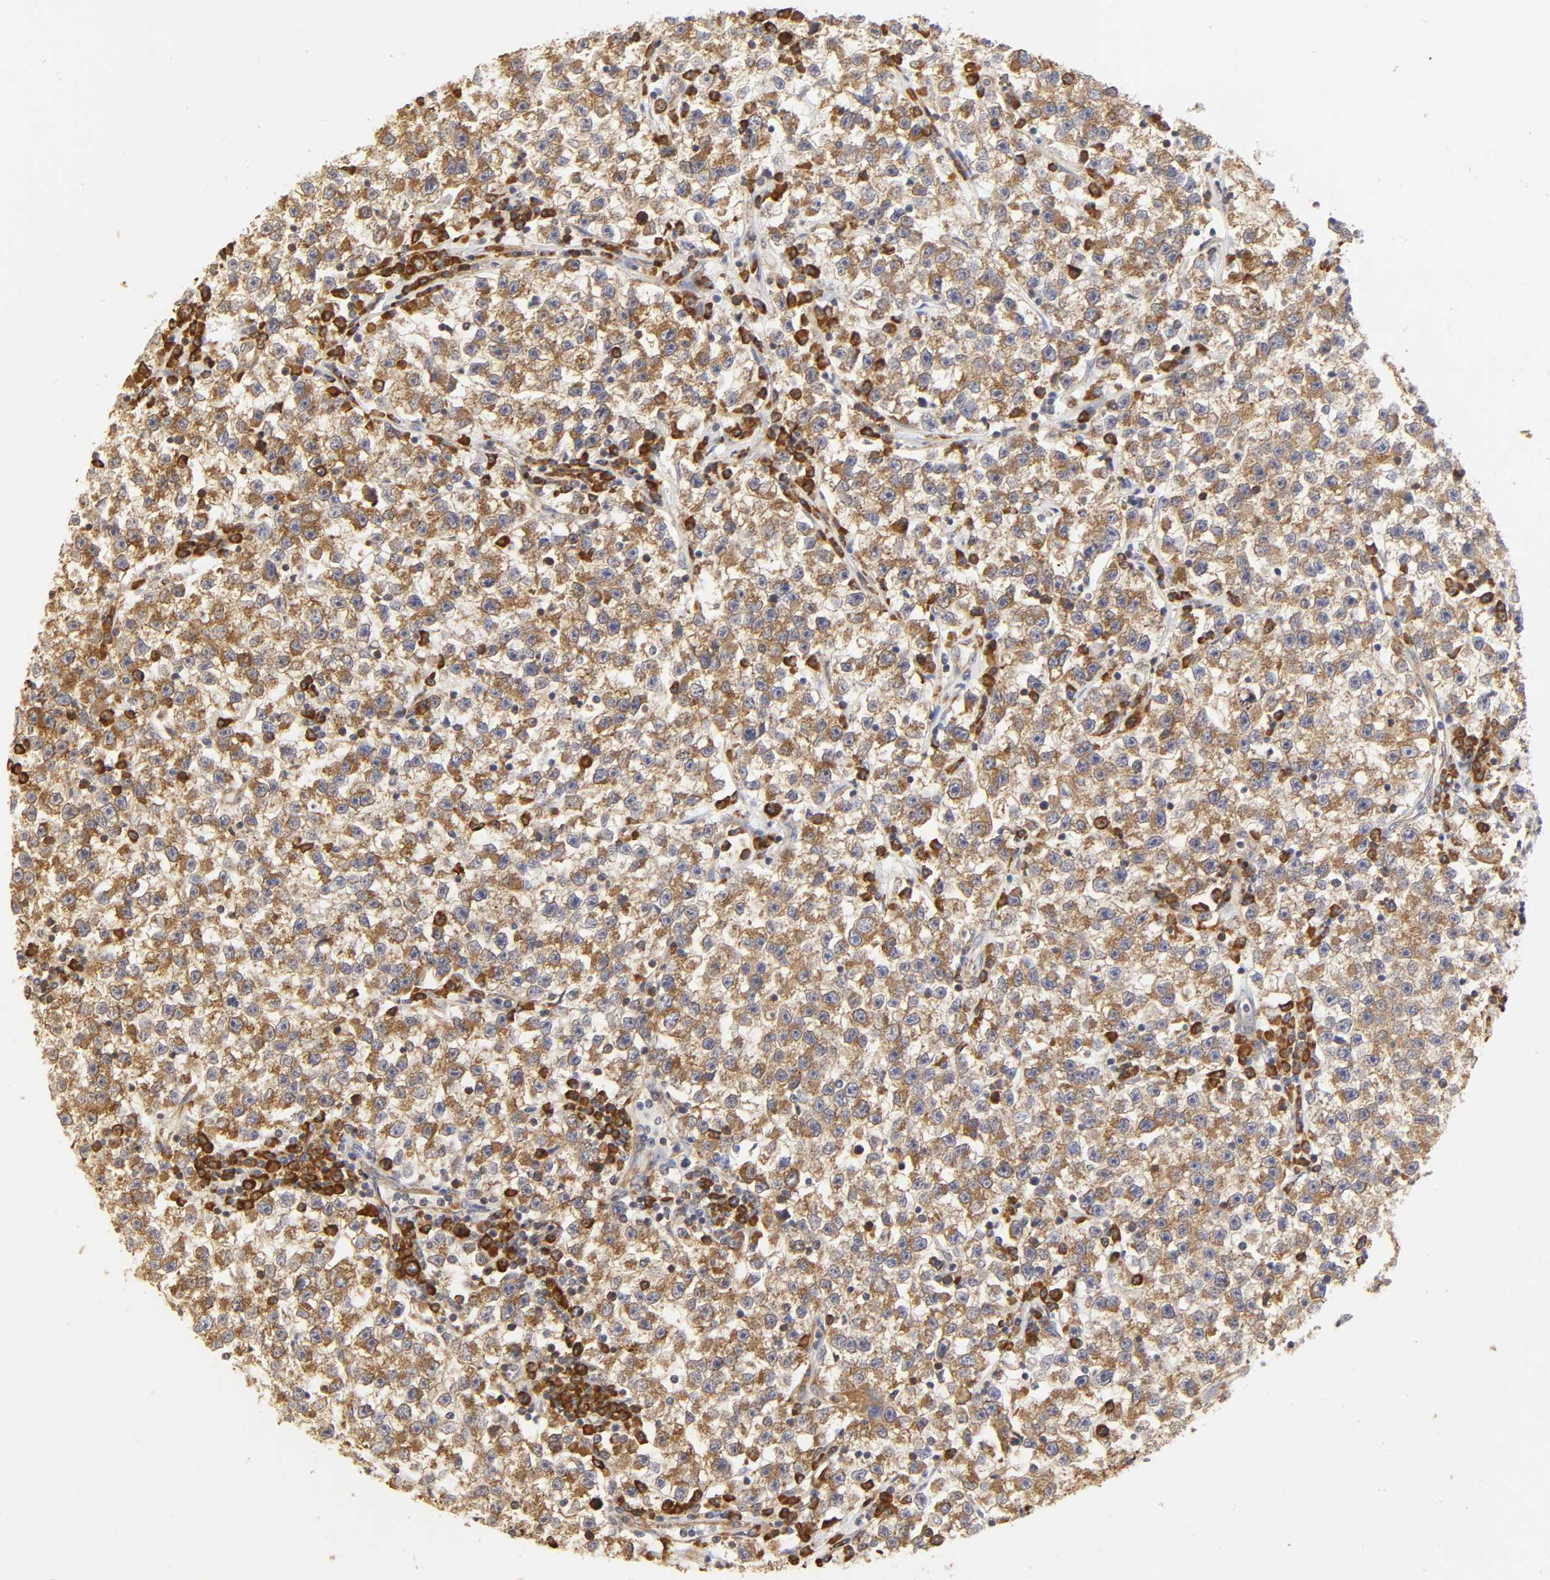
{"staining": {"intensity": "moderate", "quantity": ">75%", "location": "cytoplasmic/membranous"}, "tissue": "testis cancer", "cell_type": "Tumor cells", "image_type": "cancer", "snomed": [{"axis": "morphology", "description": "Seminoma, NOS"}, {"axis": "topography", "description": "Testis"}], "caption": "Immunohistochemistry (DAB) staining of human testis cancer (seminoma) displays moderate cytoplasmic/membranous protein expression in approximately >75% of tumor cells.", "gene": "RPL14", "patient": {"sex": "male", "age": 22}}